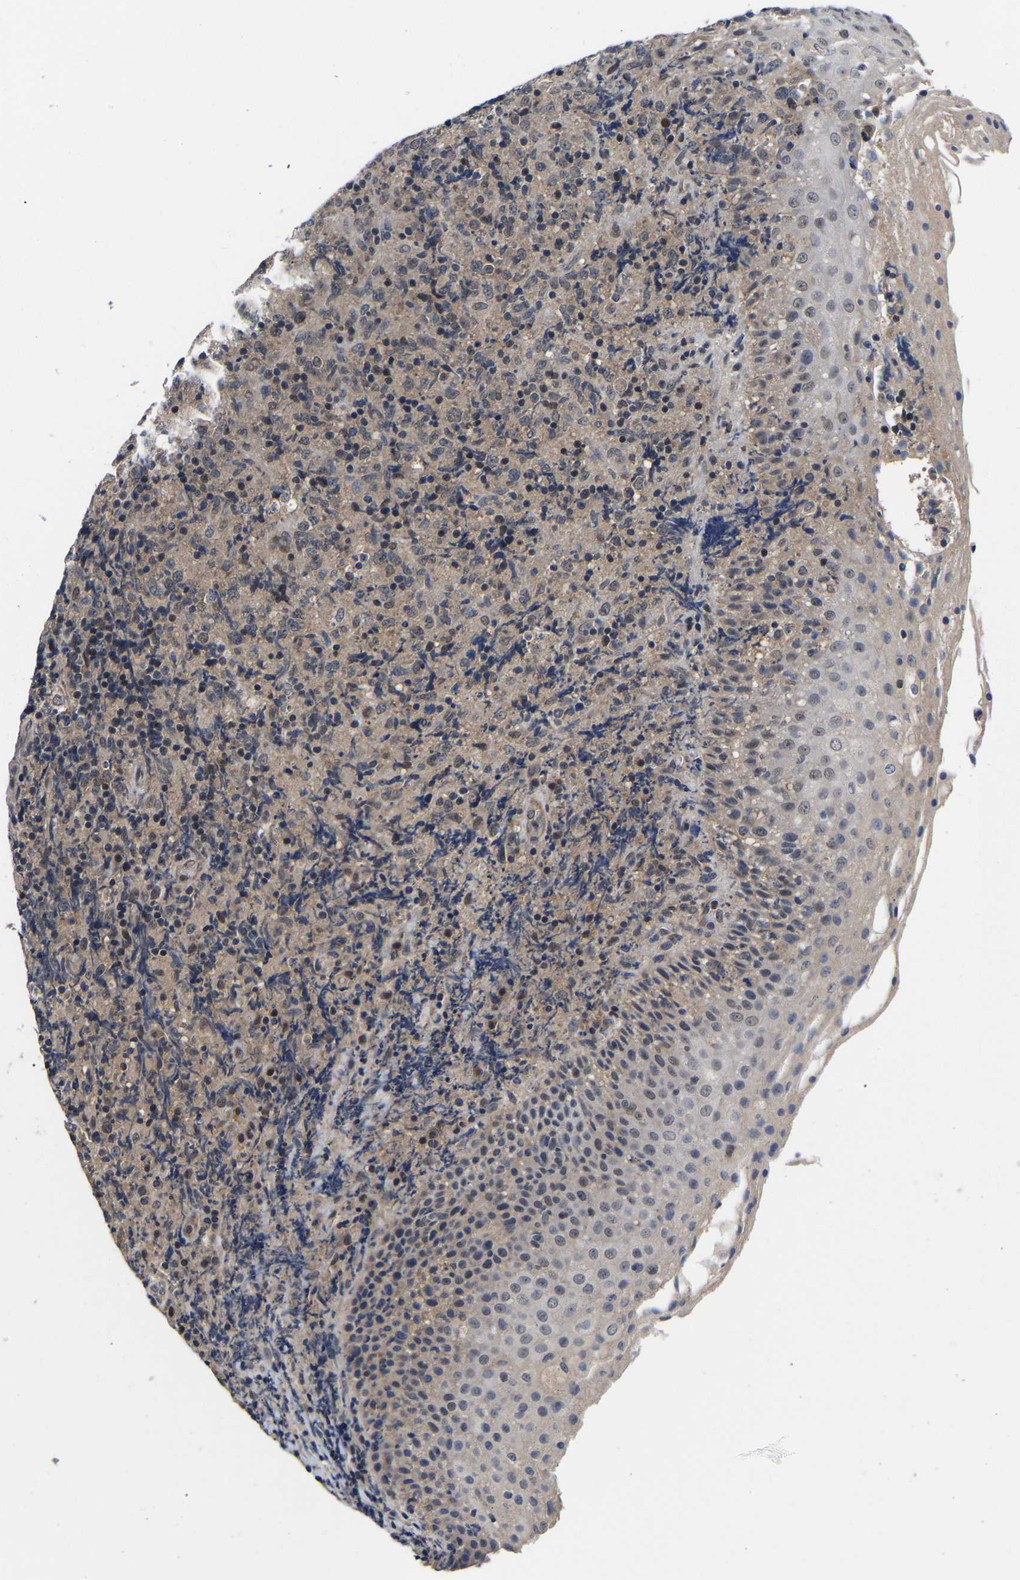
{"staining": {"intensity": "negative", "quantity": "none", "location": "none"}, "tissue": "lymphoma", "cell_type": "Tumor cells", "image_type": "cancer", "snomed": [{"axis": "morphology", "description": "Malignant lymphoma, non-Hodgkin's type, High grade"}, {"axis": "topography", "description": "Tonsil"}], "caption": "This is an immunohistochemistry photomicrograph of lymphoma. There is no staining in tumor cells.", "gene": "METTL16", "patient": {"sex": "female", "age": 36}}